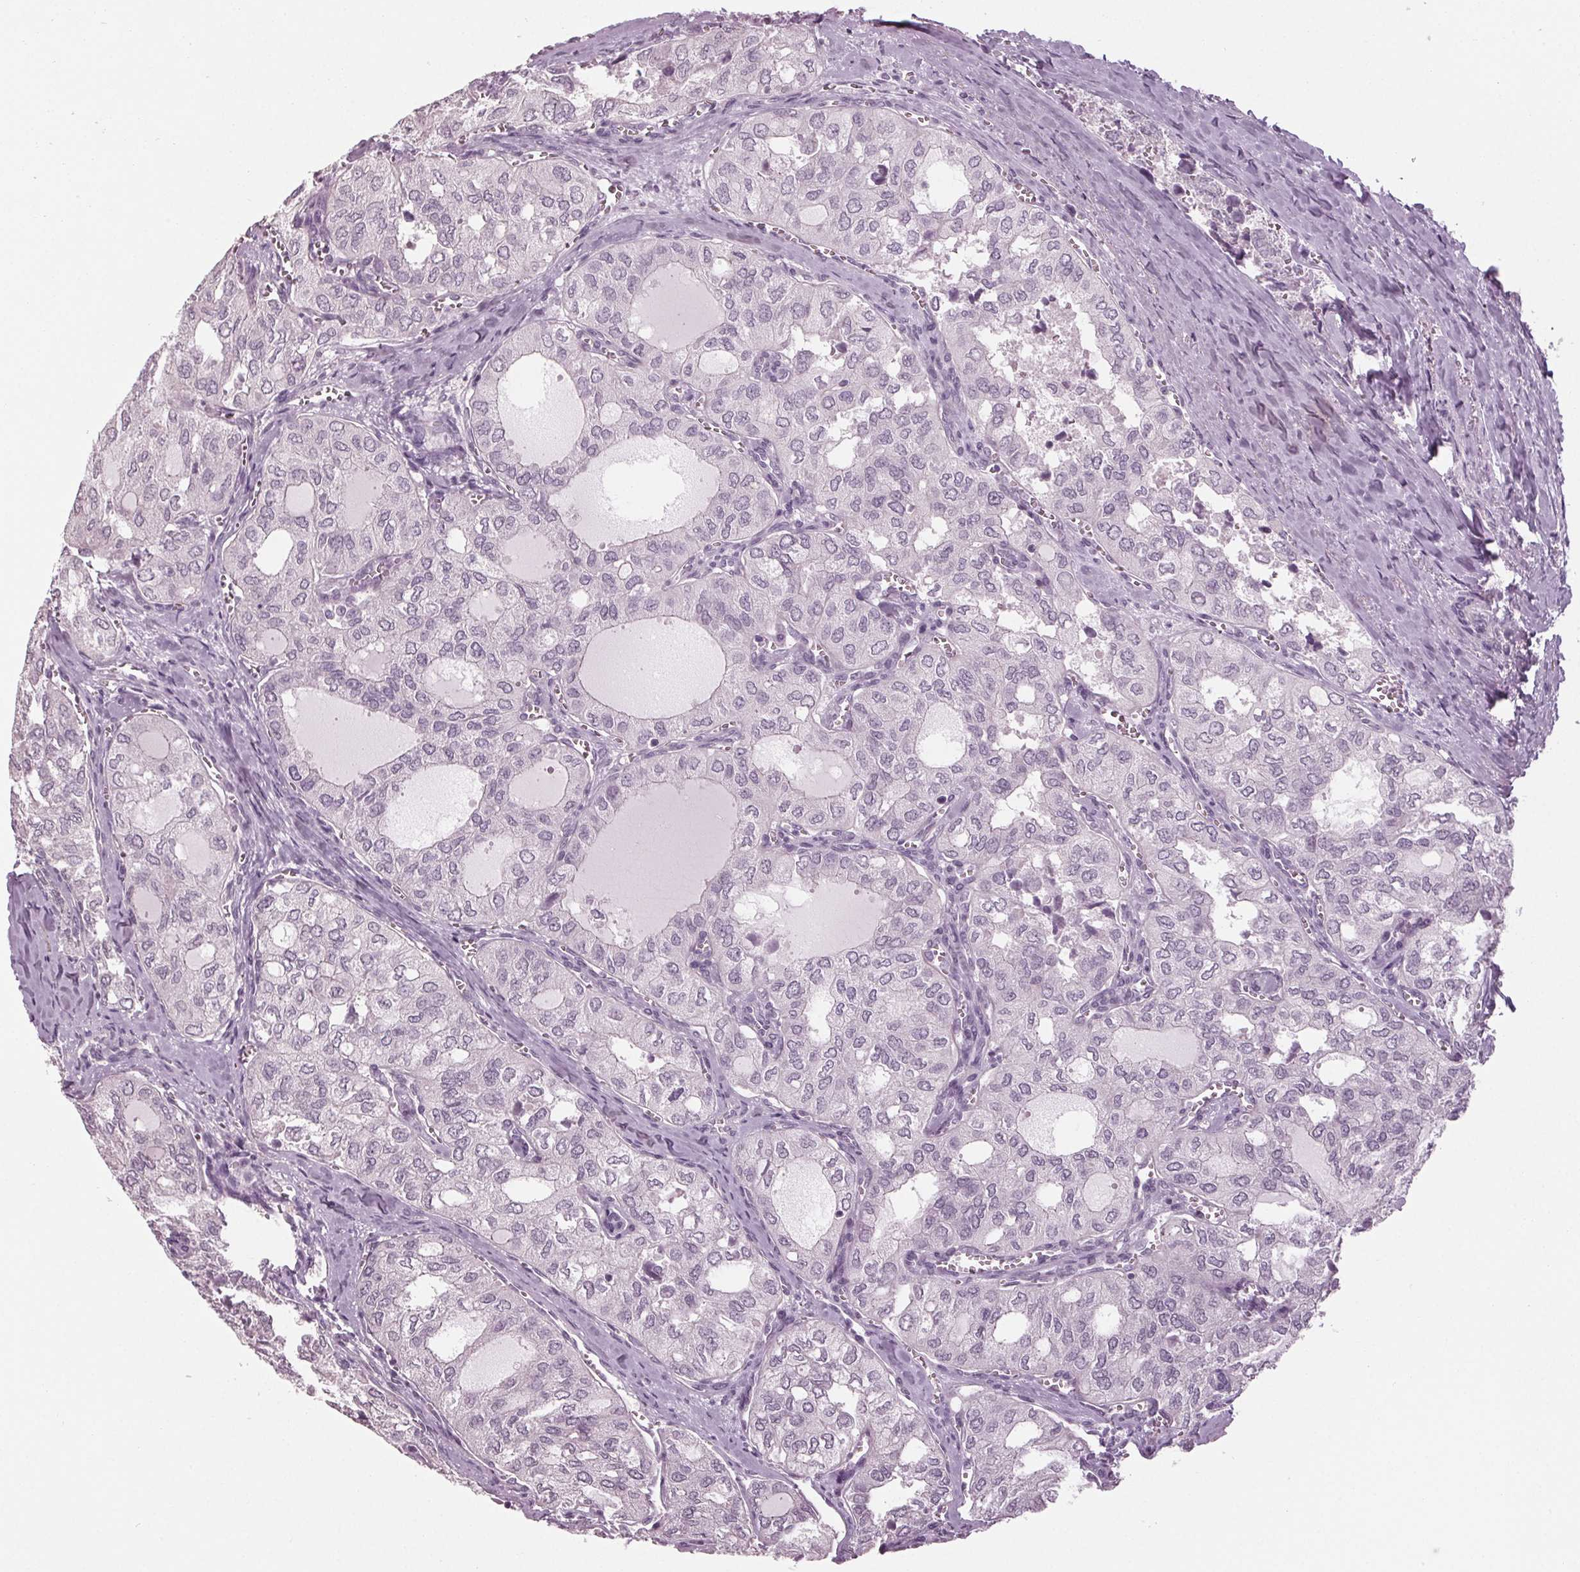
{"staining": {"intensity": "negative", "quantity": "none", "location": "none"}, "tissue": "thyroid cancer", "cell_type": "Tumor cells", "image_type": "cancer", "snomed": [{"axis": "morphology", "description": "Follicular adenoma carcinoma, NOS"}, {"axis": "topography", "description": "Thyroid gland"}], "caption": "The immunohistochemistry histopathology image has no significant expression in tumor cells of thyroid cancer tissue.", "gene": "TNNC2", "patient": {"sex": "male", "age": 75}}